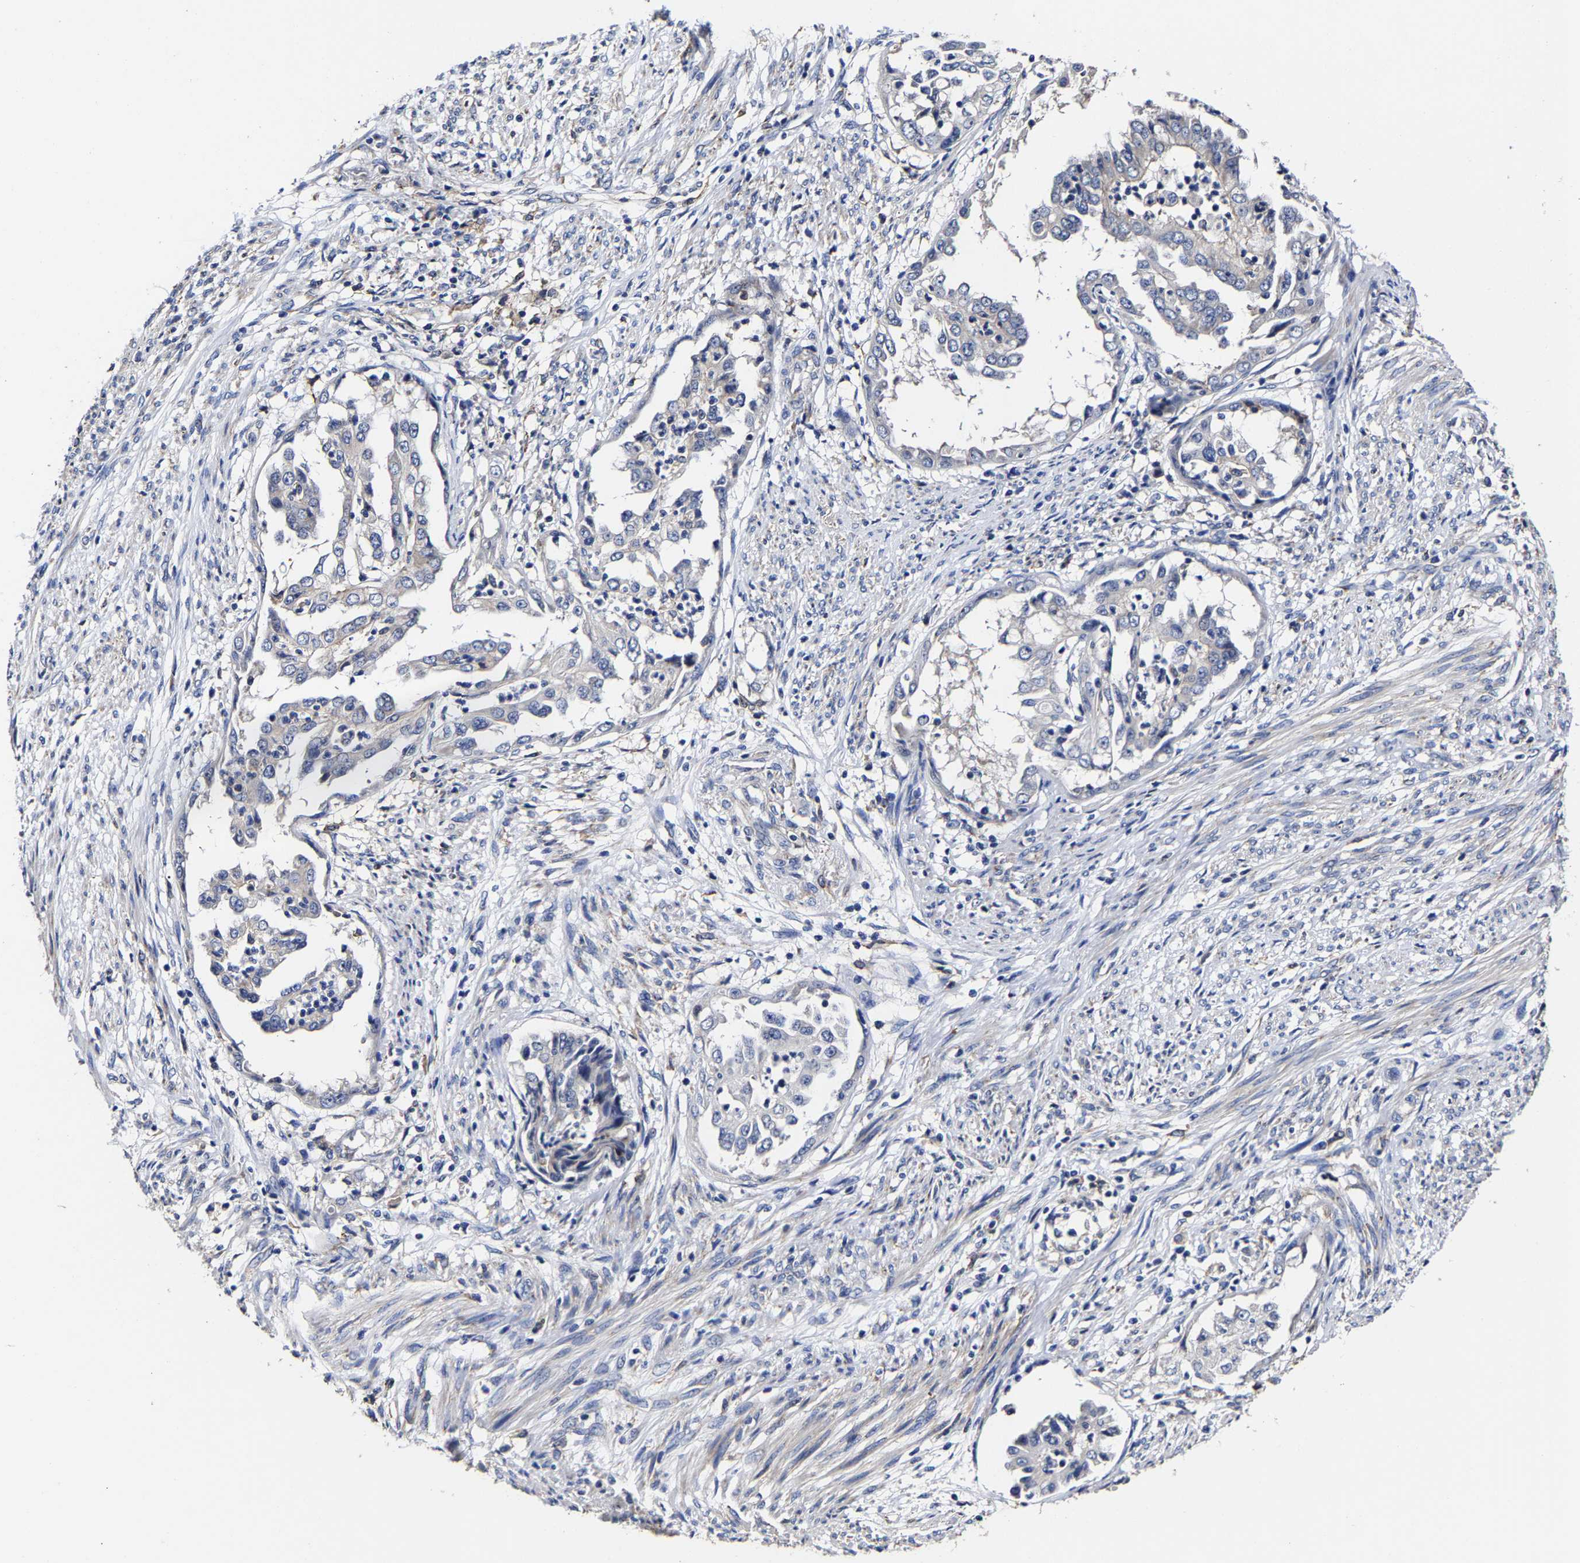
{"staining": {"intensity": "negative", "quantity": "none", "location": "none"}, "tissue": "endometrial cancer", "cell_type": "Tumor cells", "image_type": "cancer", "snomed": [{"axis": "morphology", "description": "Adenocarcinoma, NOS"}, {"axis": "topography", "description": "Endometrium"}], "caption": "Micrograph shows no protein expression in tumor cells of endometrial adenocarcinoma tissue.", "gene": "AASS", "patient": {"sex": "female", "age": 85}}